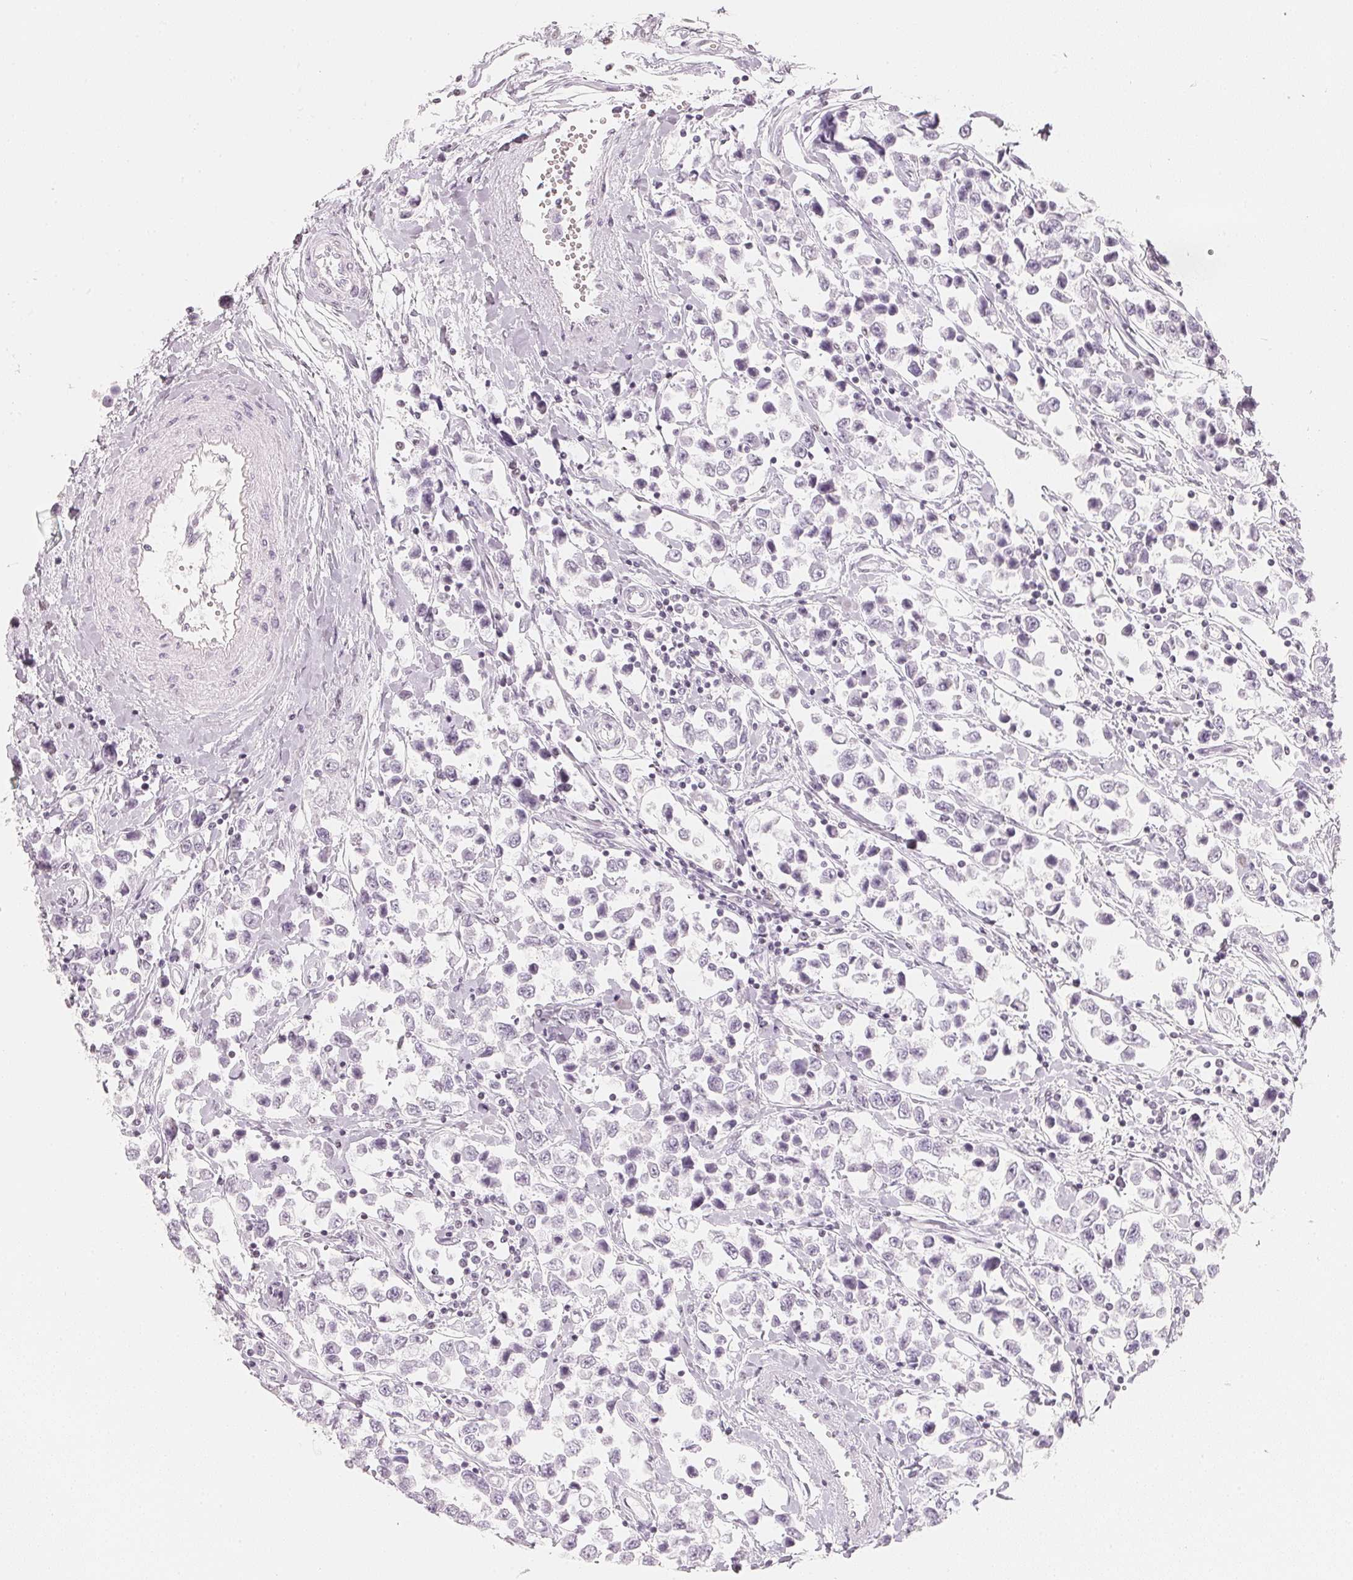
{"staining": {"intensity": "negative", "quantity": "none", "location": "none"}, "tissue": "testis cancer", "cell_type": "Tumor cells", "image_type": "cancer", "snomed": [{"axis": "morphology", "description": "Seminoma, NOS"}, {"axis": "topography", "description": "Testis"}], "caption": "An IHC image of testis seminoma is shown. There is no staining in tumor cells of testis seminoma.", "gene": "SLC22A8", "patient": {"sex": "male", "age": 34}}